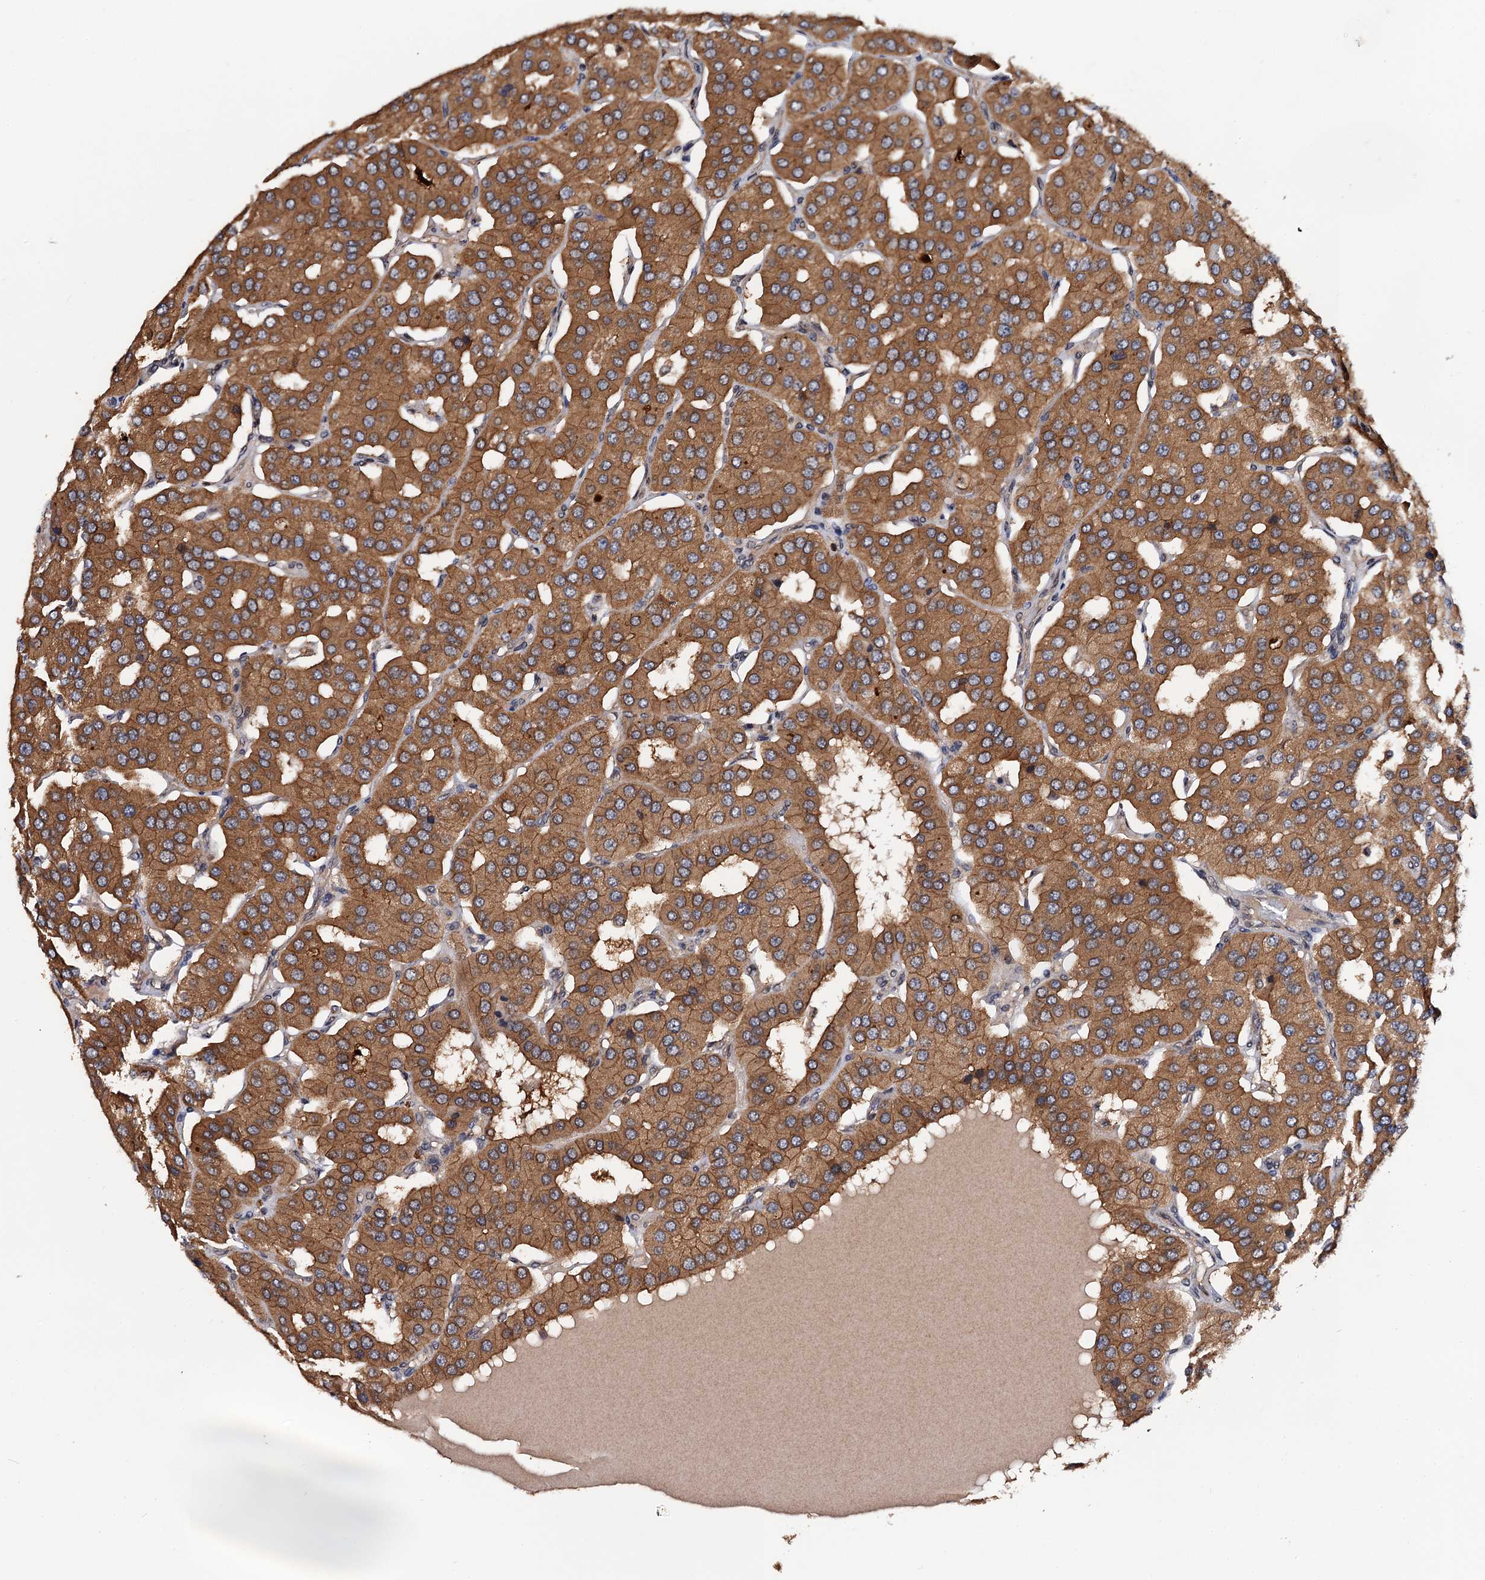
{"staining": {"intensity": "moderate", "quantity": ">75%", "location": "cytoplasmic/membranous"}, "tissue": "parathyroid gland", "cell_type": "Glandular cells", "image_type": "normal", "snomed": [{"axis": "morphology", "description": "Normal tissue, NOS"}, {"axis": "morphology", "description": "Adenoma, NOS"}, {"axis": "topography", "description": "Parathyroid gland"}], "caption": "IHC image of benign parathyroid gland: human parathyroid gland stained using IHC displays medium levels of moderate protein expression localized specifically in the cytoplasmic/membranous of glandular cells, appearing as a cytoplasmic/membranous brown color.", "gene": "MIER2", "patient": {"sex": "female", "age": 86}}